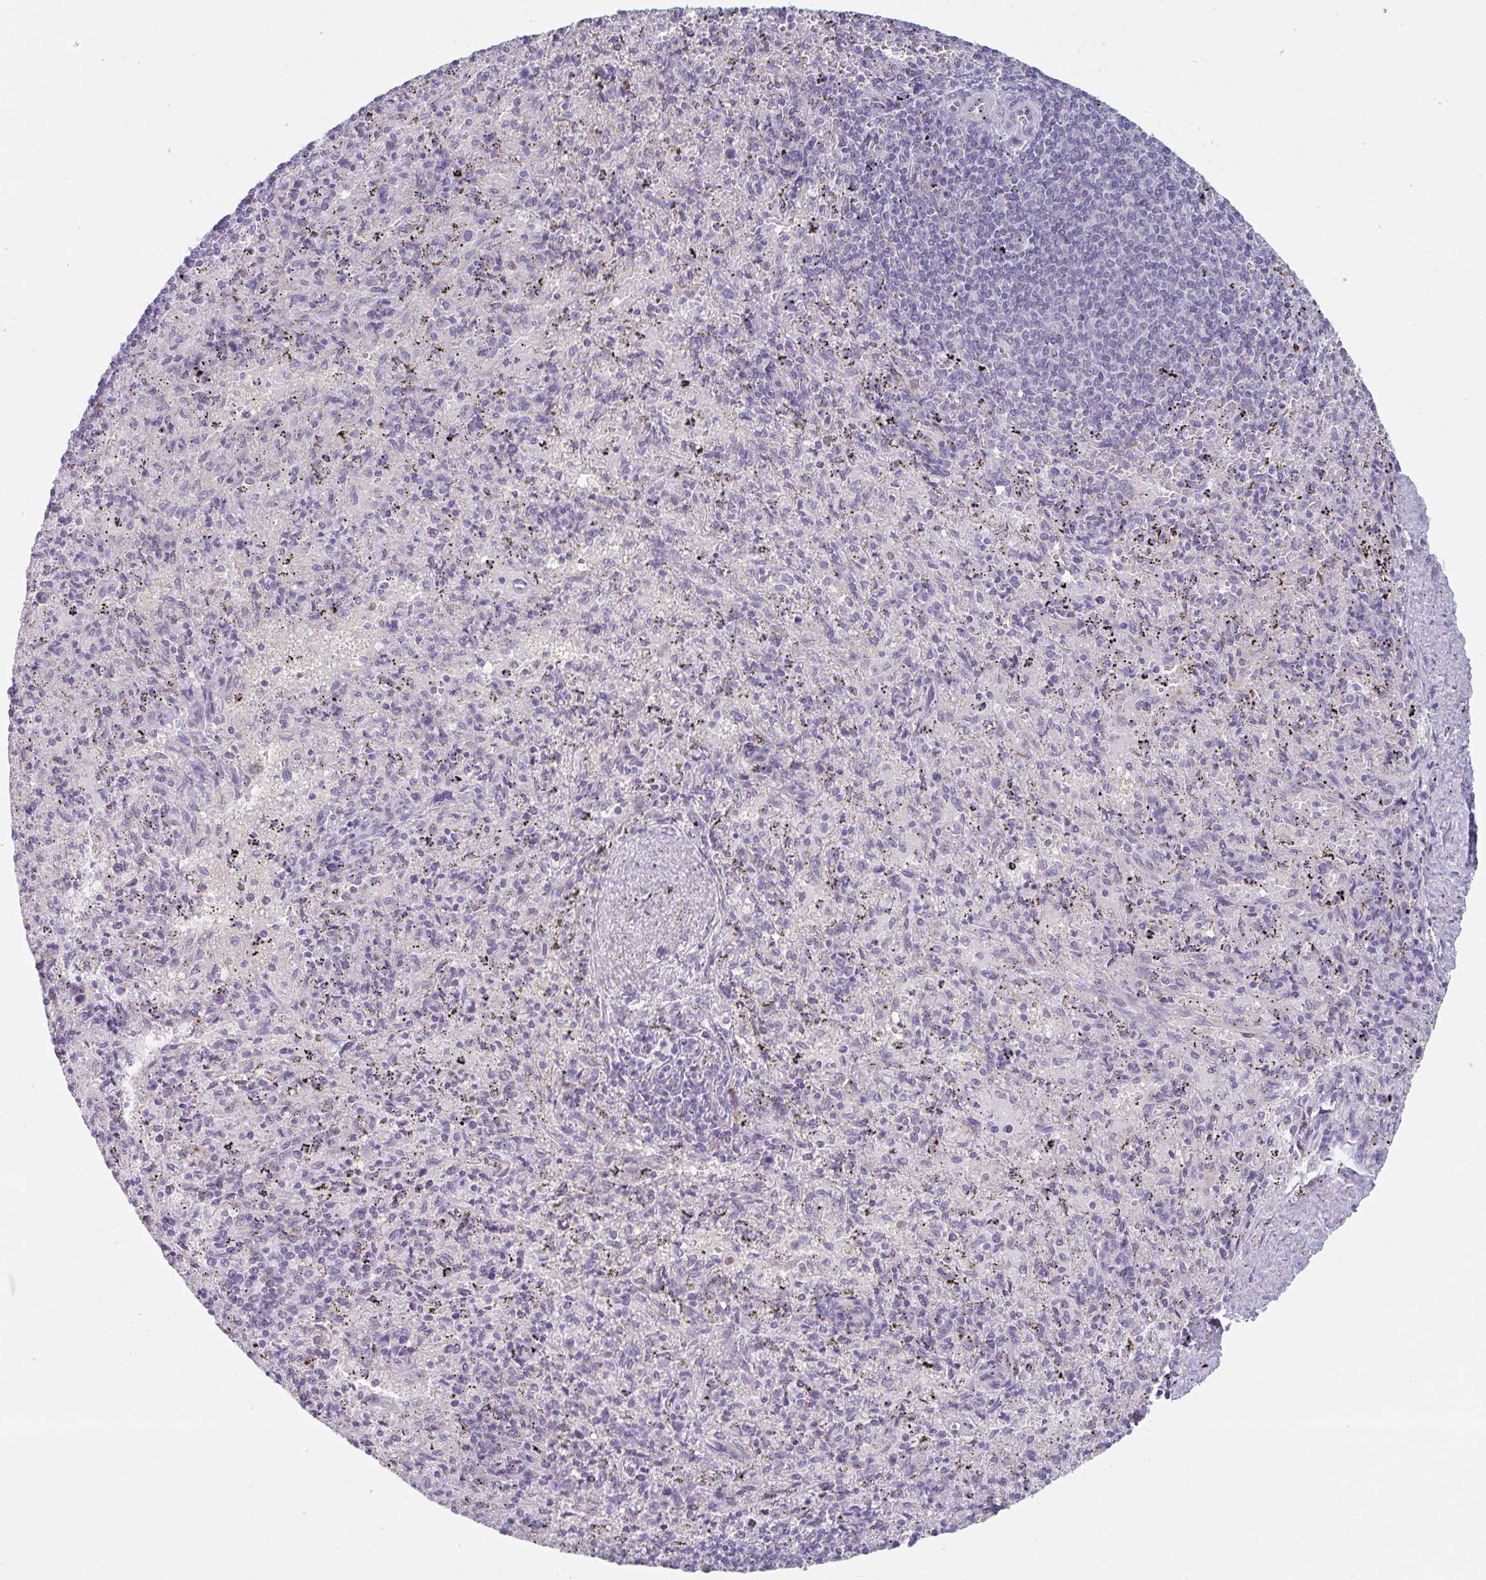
{"staining": {"intensity": "negative", "quantity": "none", "location": "none"}, "tissue": "spleen", "cell_type": "Cells in red pulp", "image_type": "normal", "snomed": [{"axis": "morphology", "description": "Normal tissue, NOS"}, {"axis": "topography", "description": "Spleen"}], "caption": "High magnification brightfield microscopy of benign spleen stained with DAB (brown) and counterstained with hematoxylin (blue): cells in red pulp show no significant positivity. (Immunohistochemistry (ihc), brightfield microscopy, high magnification).", "gene": "PTPRD", "patient": {"sex": "male", "age": 57}}